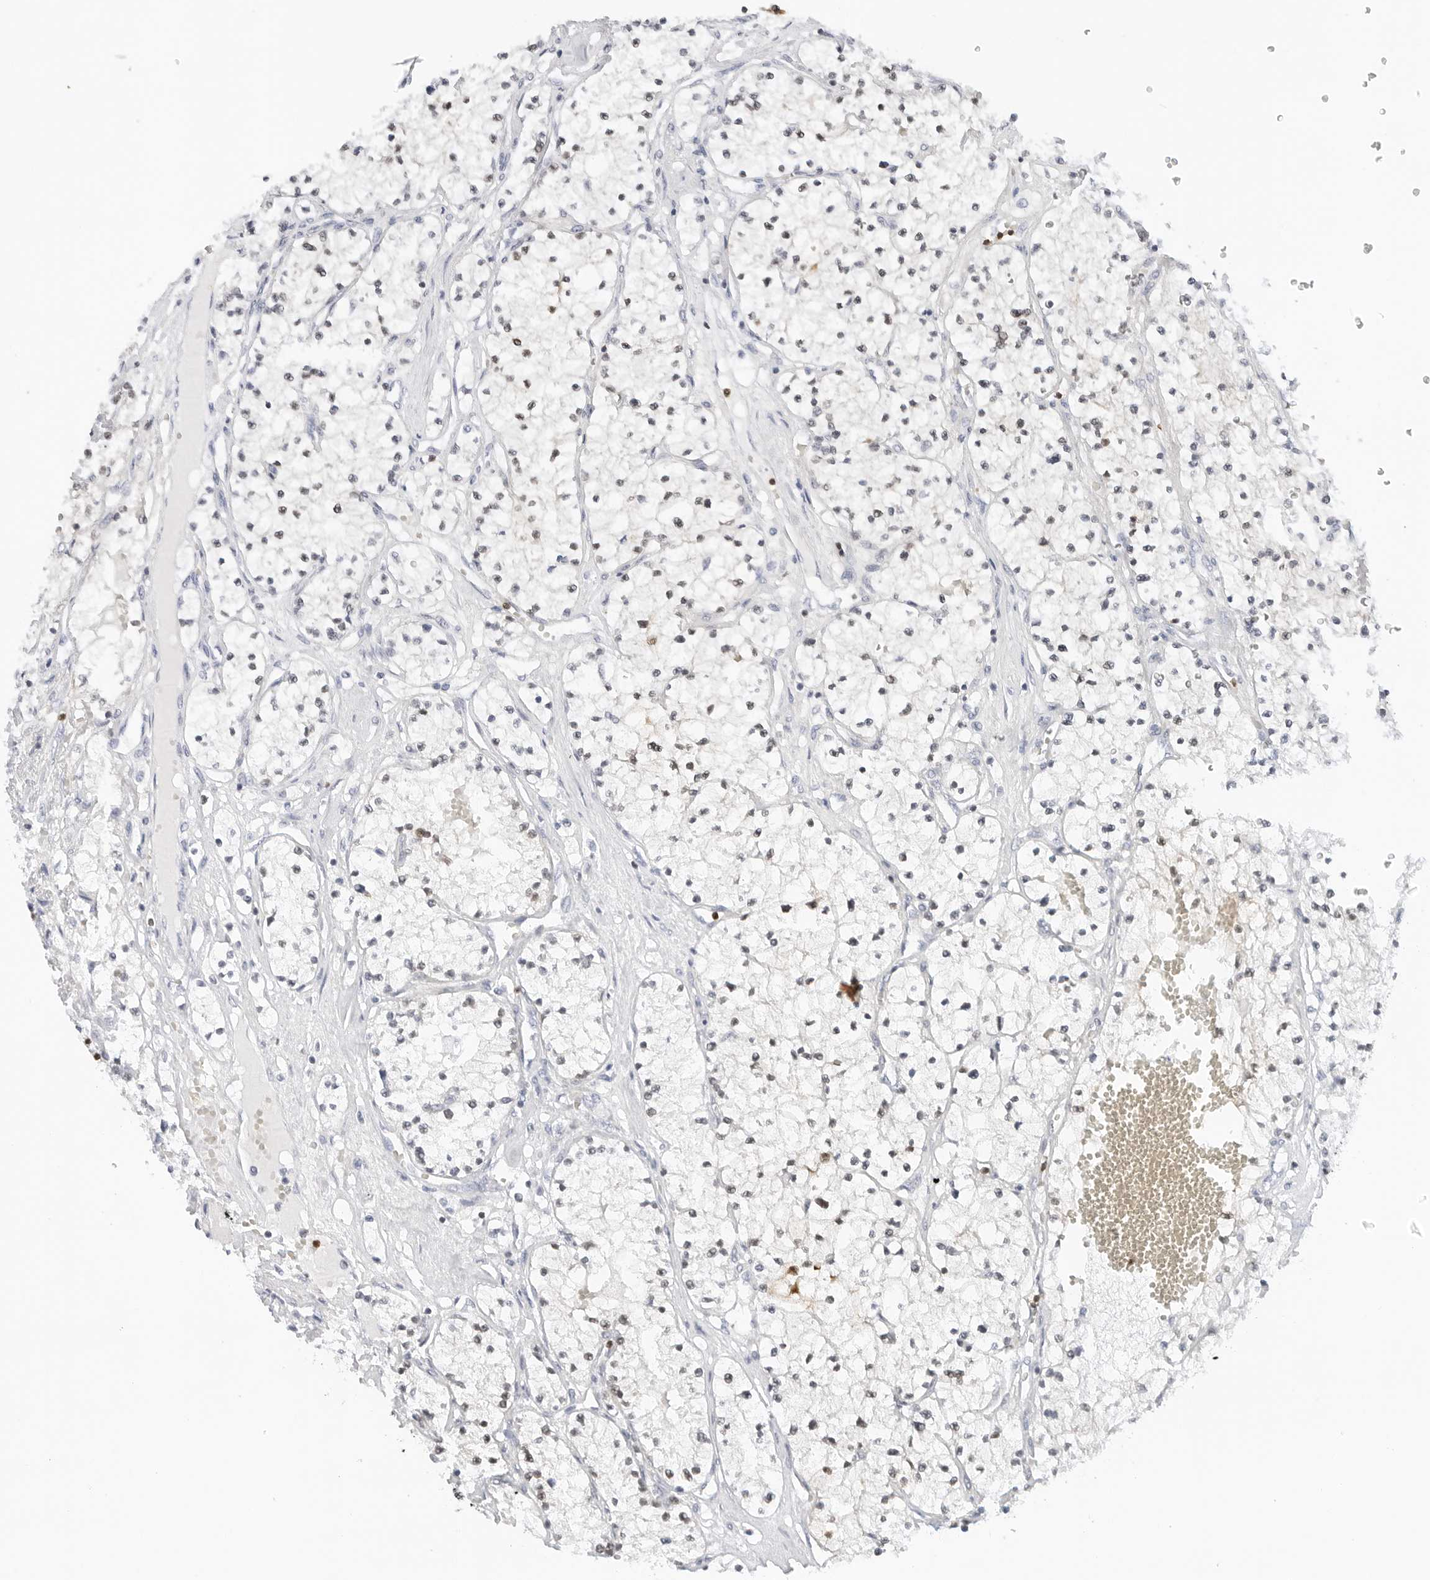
{"staining": {"intensity": "moderate", "quantity": "<25%", "location": "cytoplasmic/membranous,nuclear"}, "tissue": "renal cancer", "cell_type": "Tumor cells", "image_type": "cancer", "snomed": [{"axis": "morphology", "description": "Normal tissue, NOS"}, {"axis": "morphology", "description": "Adenocarcinoma, NOS"}, {"axis": "topography", "description": "Kidney"}], "caption": "This histopathology image shows IHC staining of renal cancer (adenocarcinoma), with low moderate cytoplasmic/membranous and nuclear expression in about <25% of tumor cells.", "gene": "SLC9A3R1", "patient": {"sex": "male", "age": 68}}